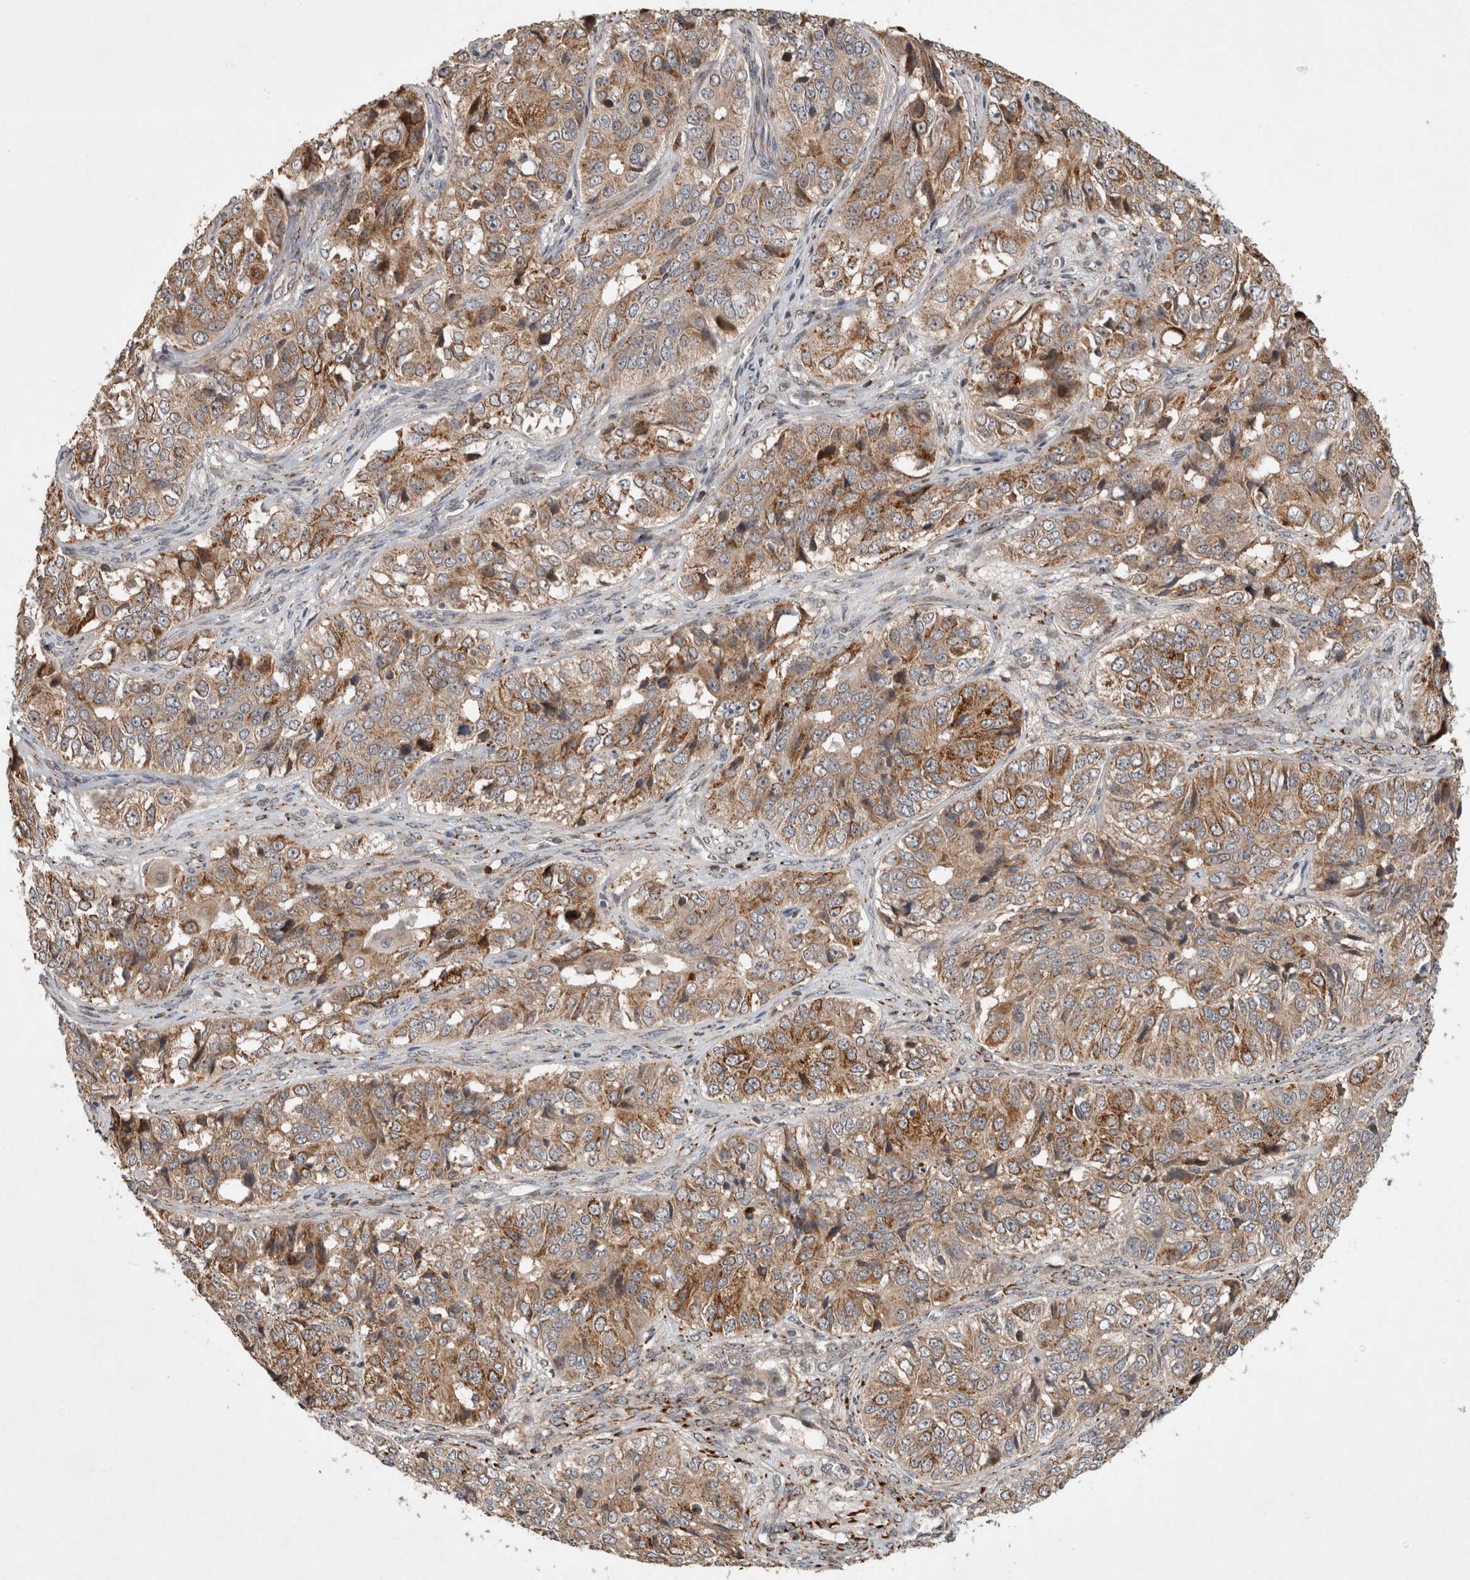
{"staining": {"intensity": "moderate", "quantity": ">75%", "location": "cytoplasmic/membranous"}, "tissue": "ovarian cancer", "cell_type": "Tumor cells", "image_type": "cancer", "snomed": [{"axis": "morphology", "description": "Carcinoma, endometroid"}, {"axis": "topography", "description": "Ovary"}], "caption": "Immunohistochemical staining of ovarian endometroid carcinoma exhibits moderate cytoplasmic/membranous protein positivity in approximately >75% of tumor cells.", "gene": "SERAC1", "patient": {"sex": "female", "age": 51}}